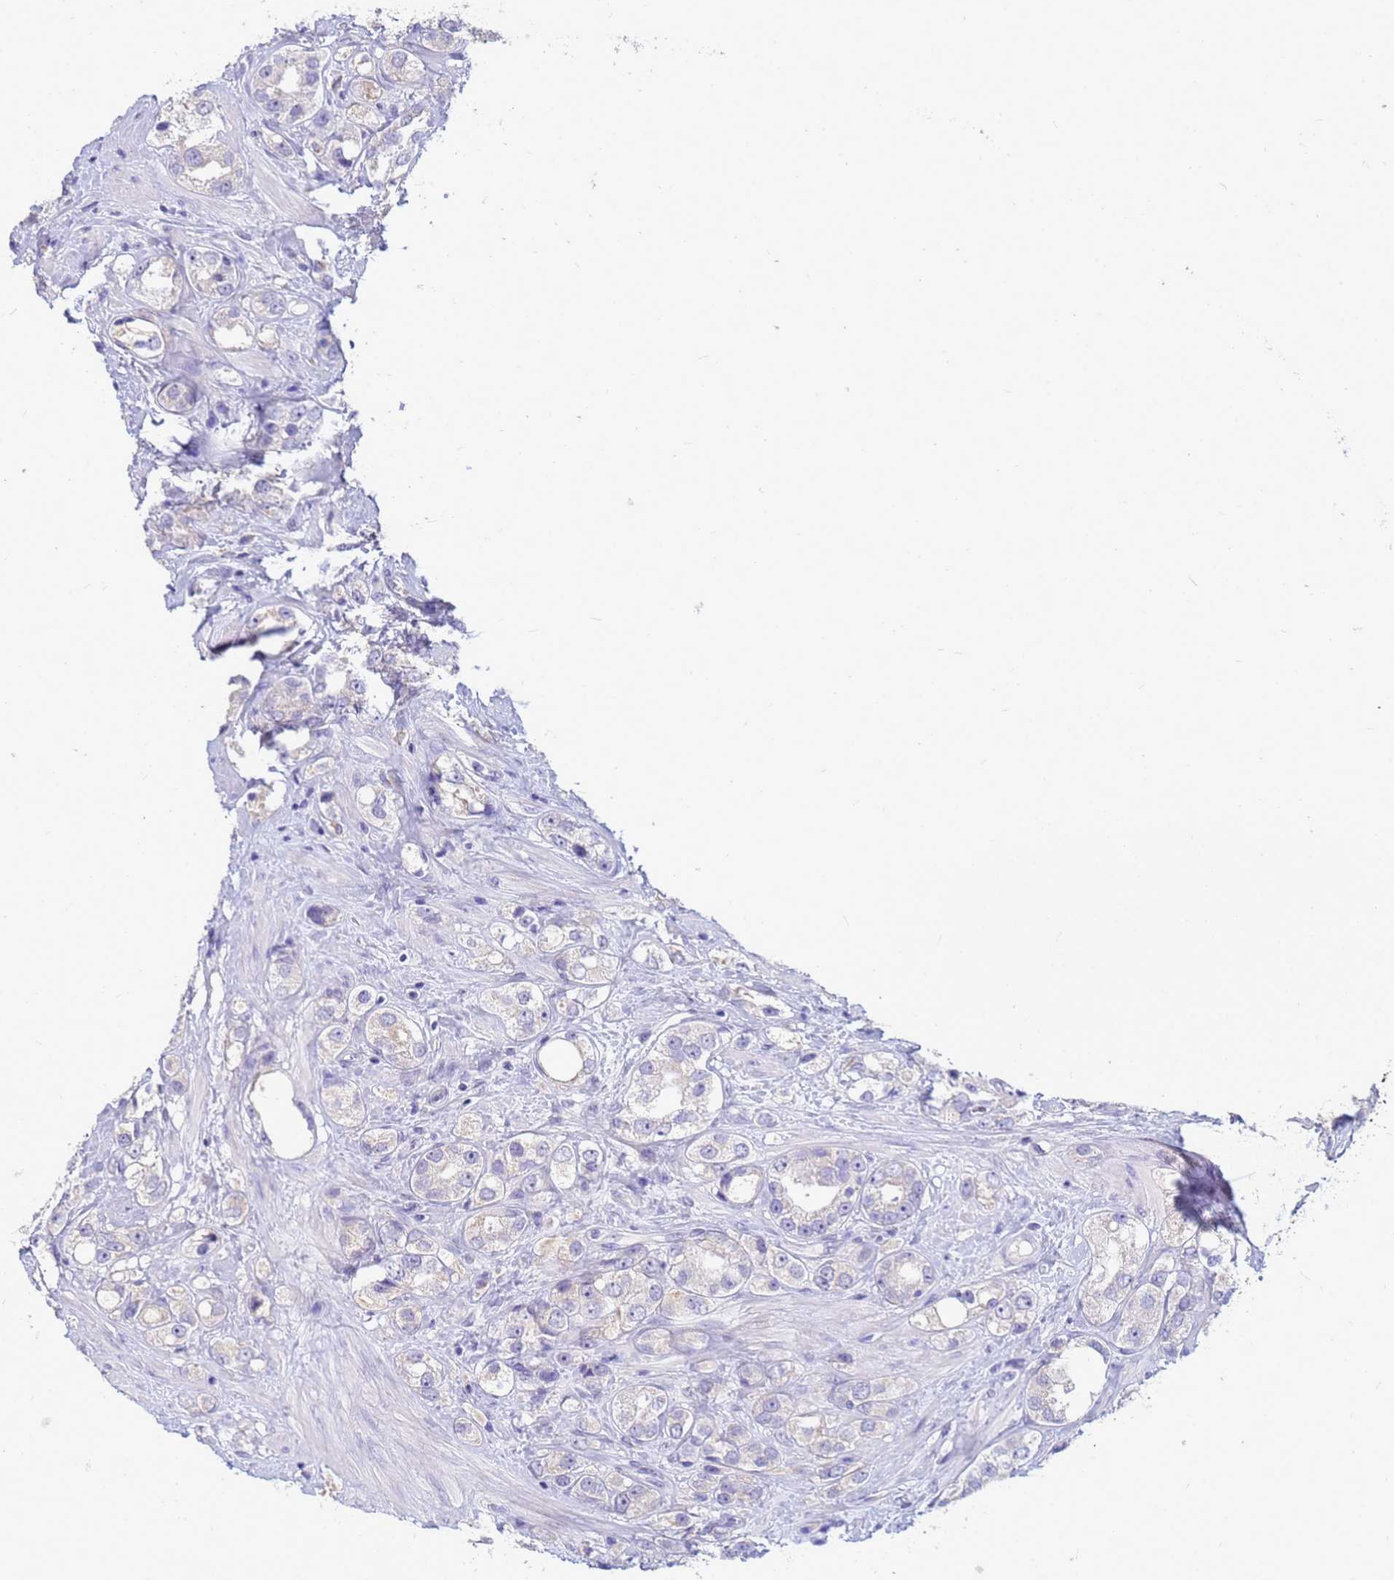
{"staining": {"intensity": "negative", "quantity": "none", "location": "none"}, "tissue": "prostate cancer", "cell_type": "Tumor cells", "image_type": "cancer", "snomed": [{"axis": "morphology", "description": "Adenocarcinoma, NOS"}, {"axis": "topography", "description": "Prostate"}], "caption": "Immunohistochemical staining of adenocarcinoma (prostate) displays no significant expression in tumor cells.", "gene": "B3GNT8", "patient": {"sex": "male", "age": 79}}